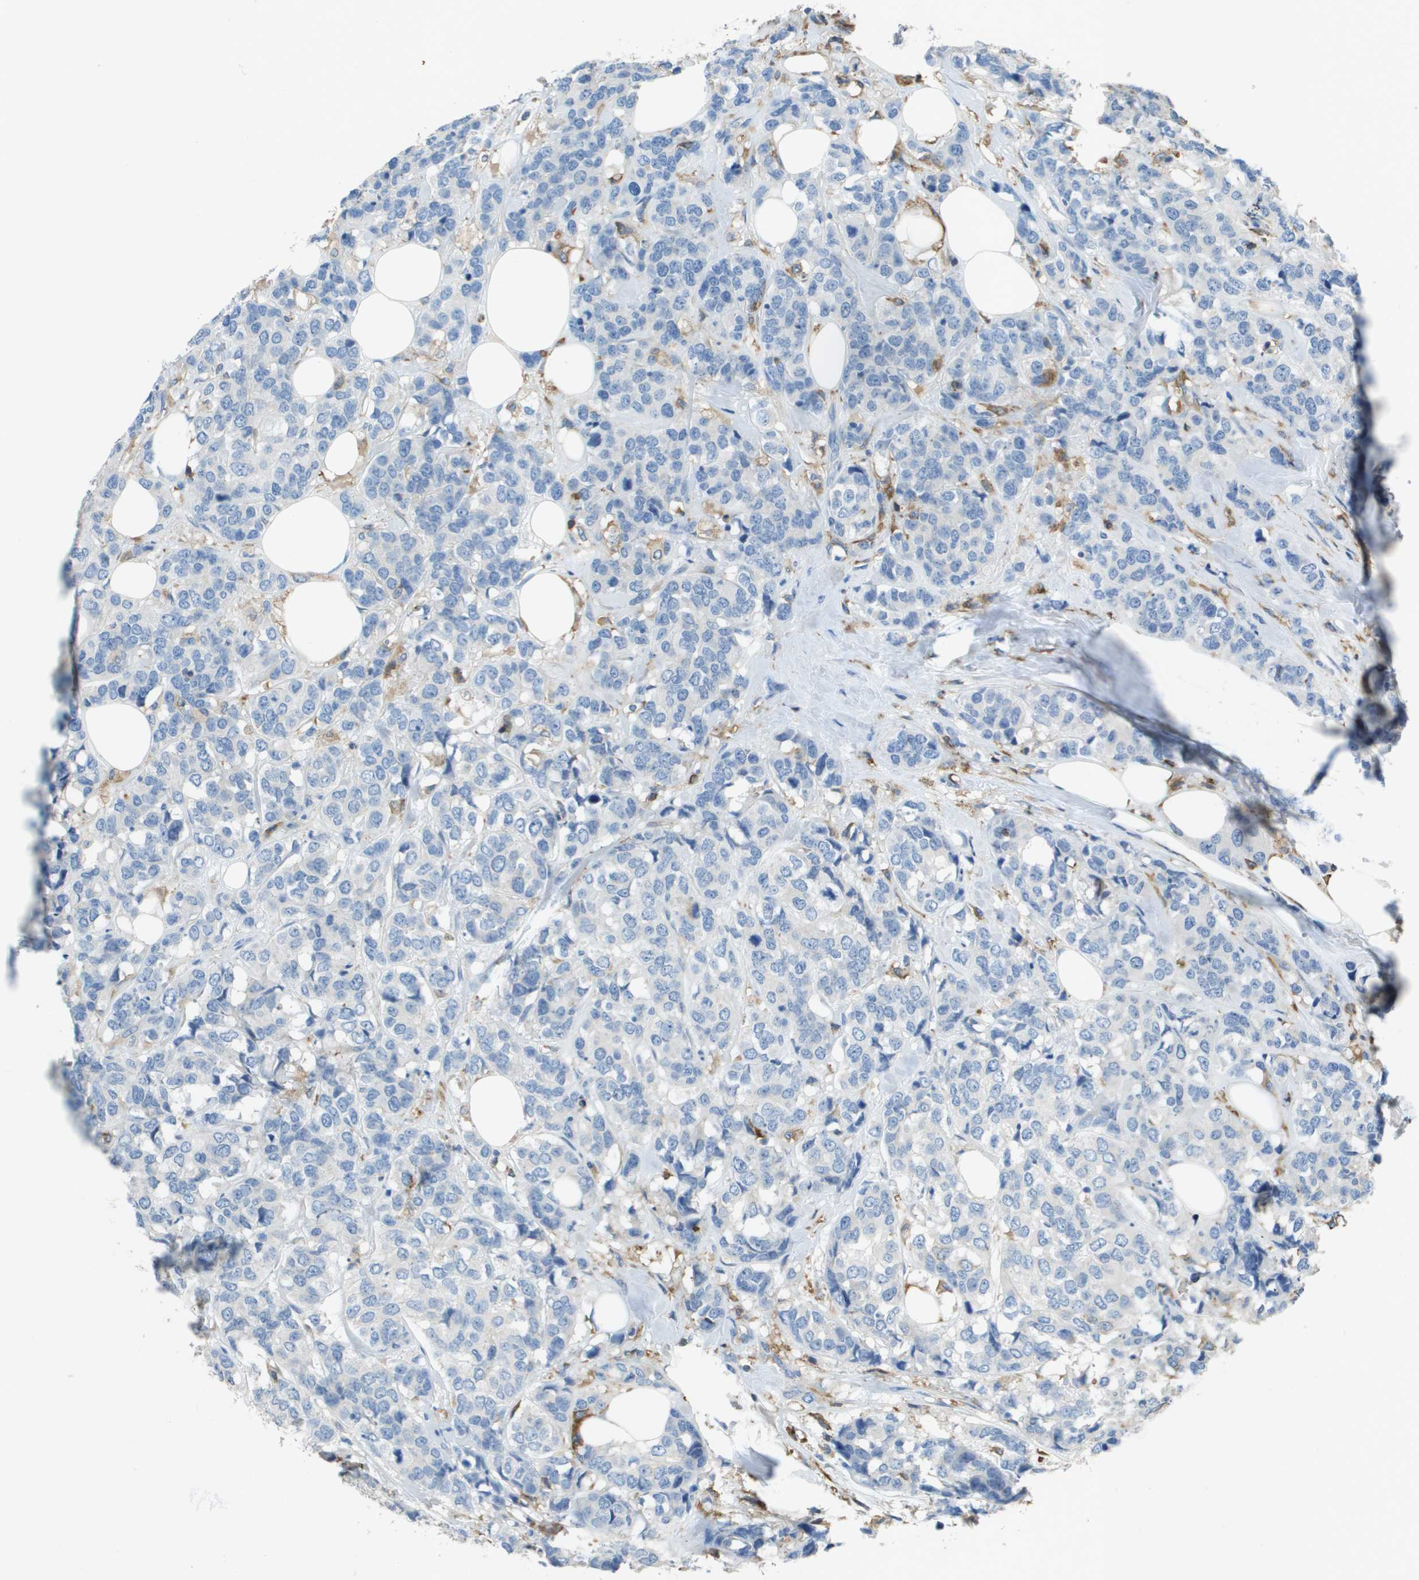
{"staining": {"intensity": "negative", "quantity": "none", "location": "none"}, "tissue": "breast cancer", "cell_type": "Tumor cells", "image_type": "cancer", "snomed": [{"axis": "morphology", "description": "Lobular carcinoma"}, {"axis": "topography", "description": "Breast"}], "caption": "Micrograph shows no significant protein positivity in tumor cells of breast lobular carcinoma.", "gene": "APBB1IP", "patient": {"sex": "female", "age": 59}}